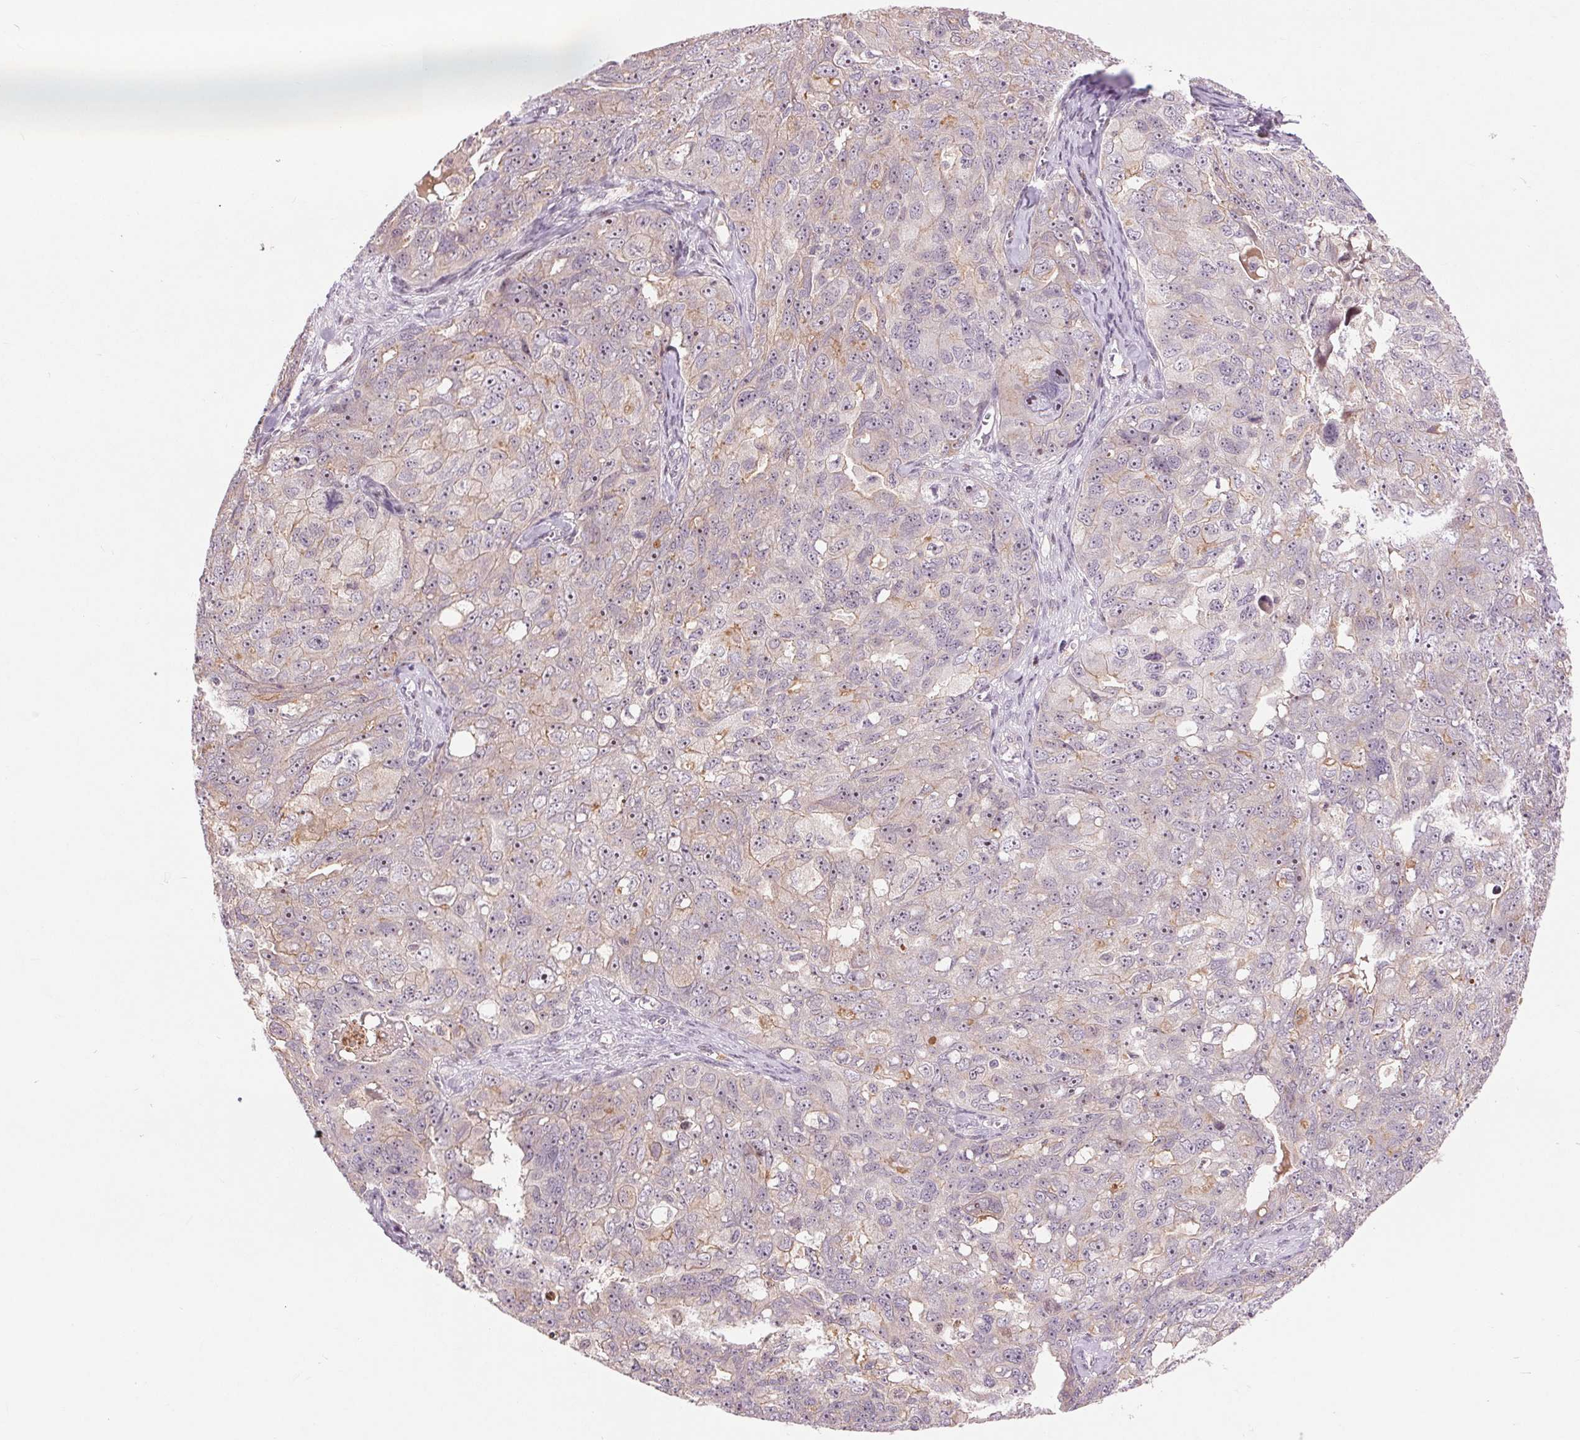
{"staining": {"intensity": "weak", "quantity": "25%-75%", "location": "nuclear"}, "tissue": "ovarian cancer", "cell_type": "Tumor cells", "image_type": "cancer", "snomed": [{"axis": "morphology", "description": "Carcinoma, endometroid"}, {"axis": "topography", "description": "Ovary"}], "caption": "Immunohistochemistry (IHC) staining of endometroid carcinoma (ovarian), which reveals low levels of weak nuclear expression in approximately 25%-75% of tumor cells indicating weak nuclear protein expression. The staining was performed using DAB (brown) for protein detection and nuclei were counterstained in hematoxylin (blue).", "gene": "RANBP3L", "patient": {"sex": "female", "age": 70}}